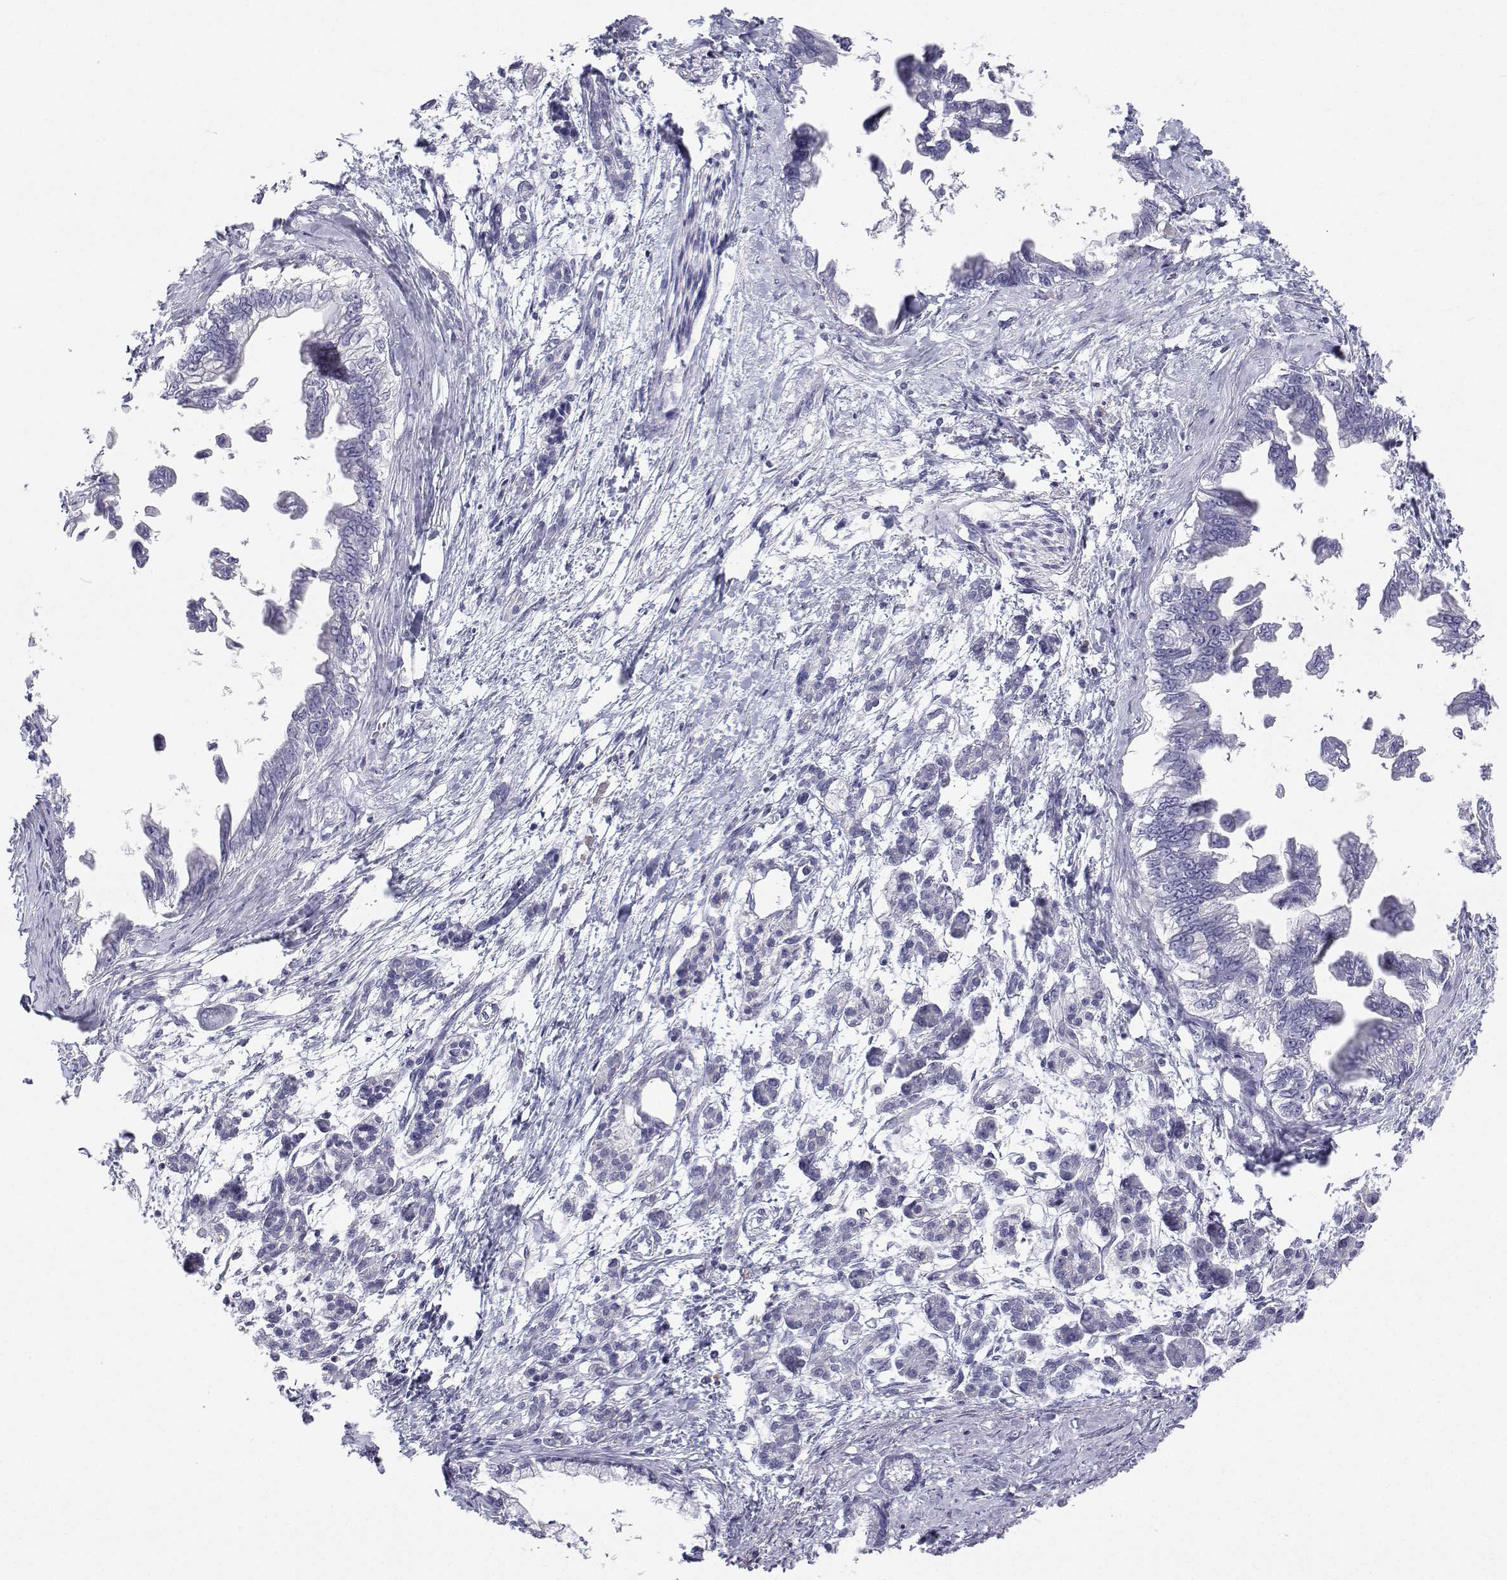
{"staining": {"intensity": "negative", "quantity": "none", "location": "none"}, "tissue": "pancreatic cancer", "cell_type": "Tumor cells", "image_type": "cancer", "snomed": [{"axis": "morphology", "description": "Adenocarcinoma, NOS"}, {"axis": "topography", "description": "Pancreas"}], "caption": "DAB immunohistochemical staining of pancreatic adenocarcinoma displays no significant positivity in tumor cells. The staining is performed using DAB brown chromogen with nuclei counter-stained in using hematoxylin.", "gene": "TTN", "patient": {"sex": "male", "age": 61}}